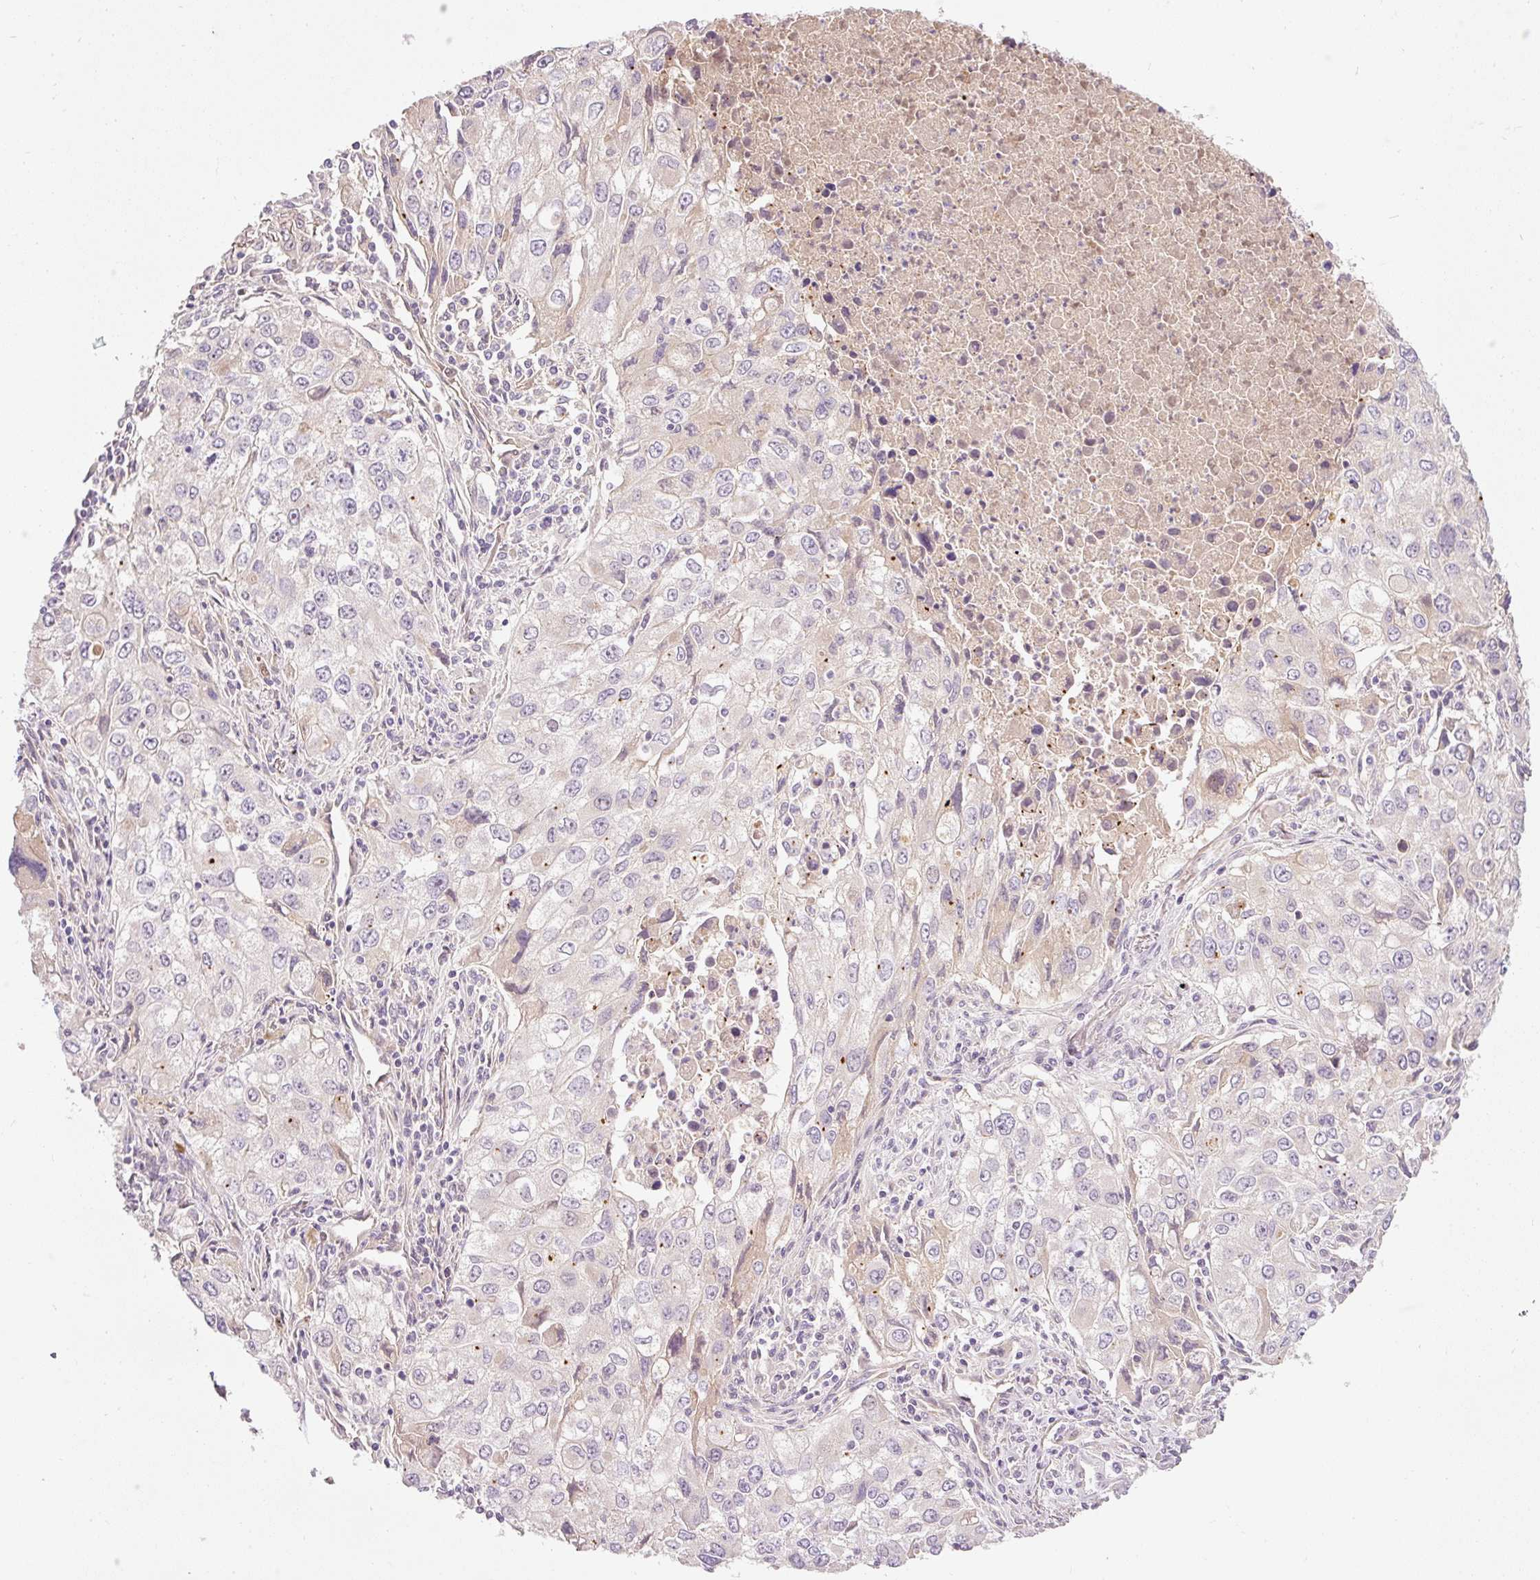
{"staining": {"intensity": "weak", "quantity": "<25%", "location": "cytoplasmic/membranous"}, "tissue": "lung cancer", "cell_type": "Tumor cells", "image_type": "cancer", "snomed": [{"axis": "morphology", "description": "Adenocarcinoma, NOS"}, {"axis": "morphology", "description": "Adenocarcinoma, metastatic, NOS"}, {"axis": "topography", "description": "Lymph node"}, {"axis": "topography", "description": "Lung"}], "caption": "There is no significant expression in tumor cells of lung cancer. The staining is performed using DAB (3,3'-diaminobenzidine) brown chromogen with nuclei counter-stained in using hematoxylin.", "gene": "CMTM8", "patient": {"sex": "female", "age": 42}}